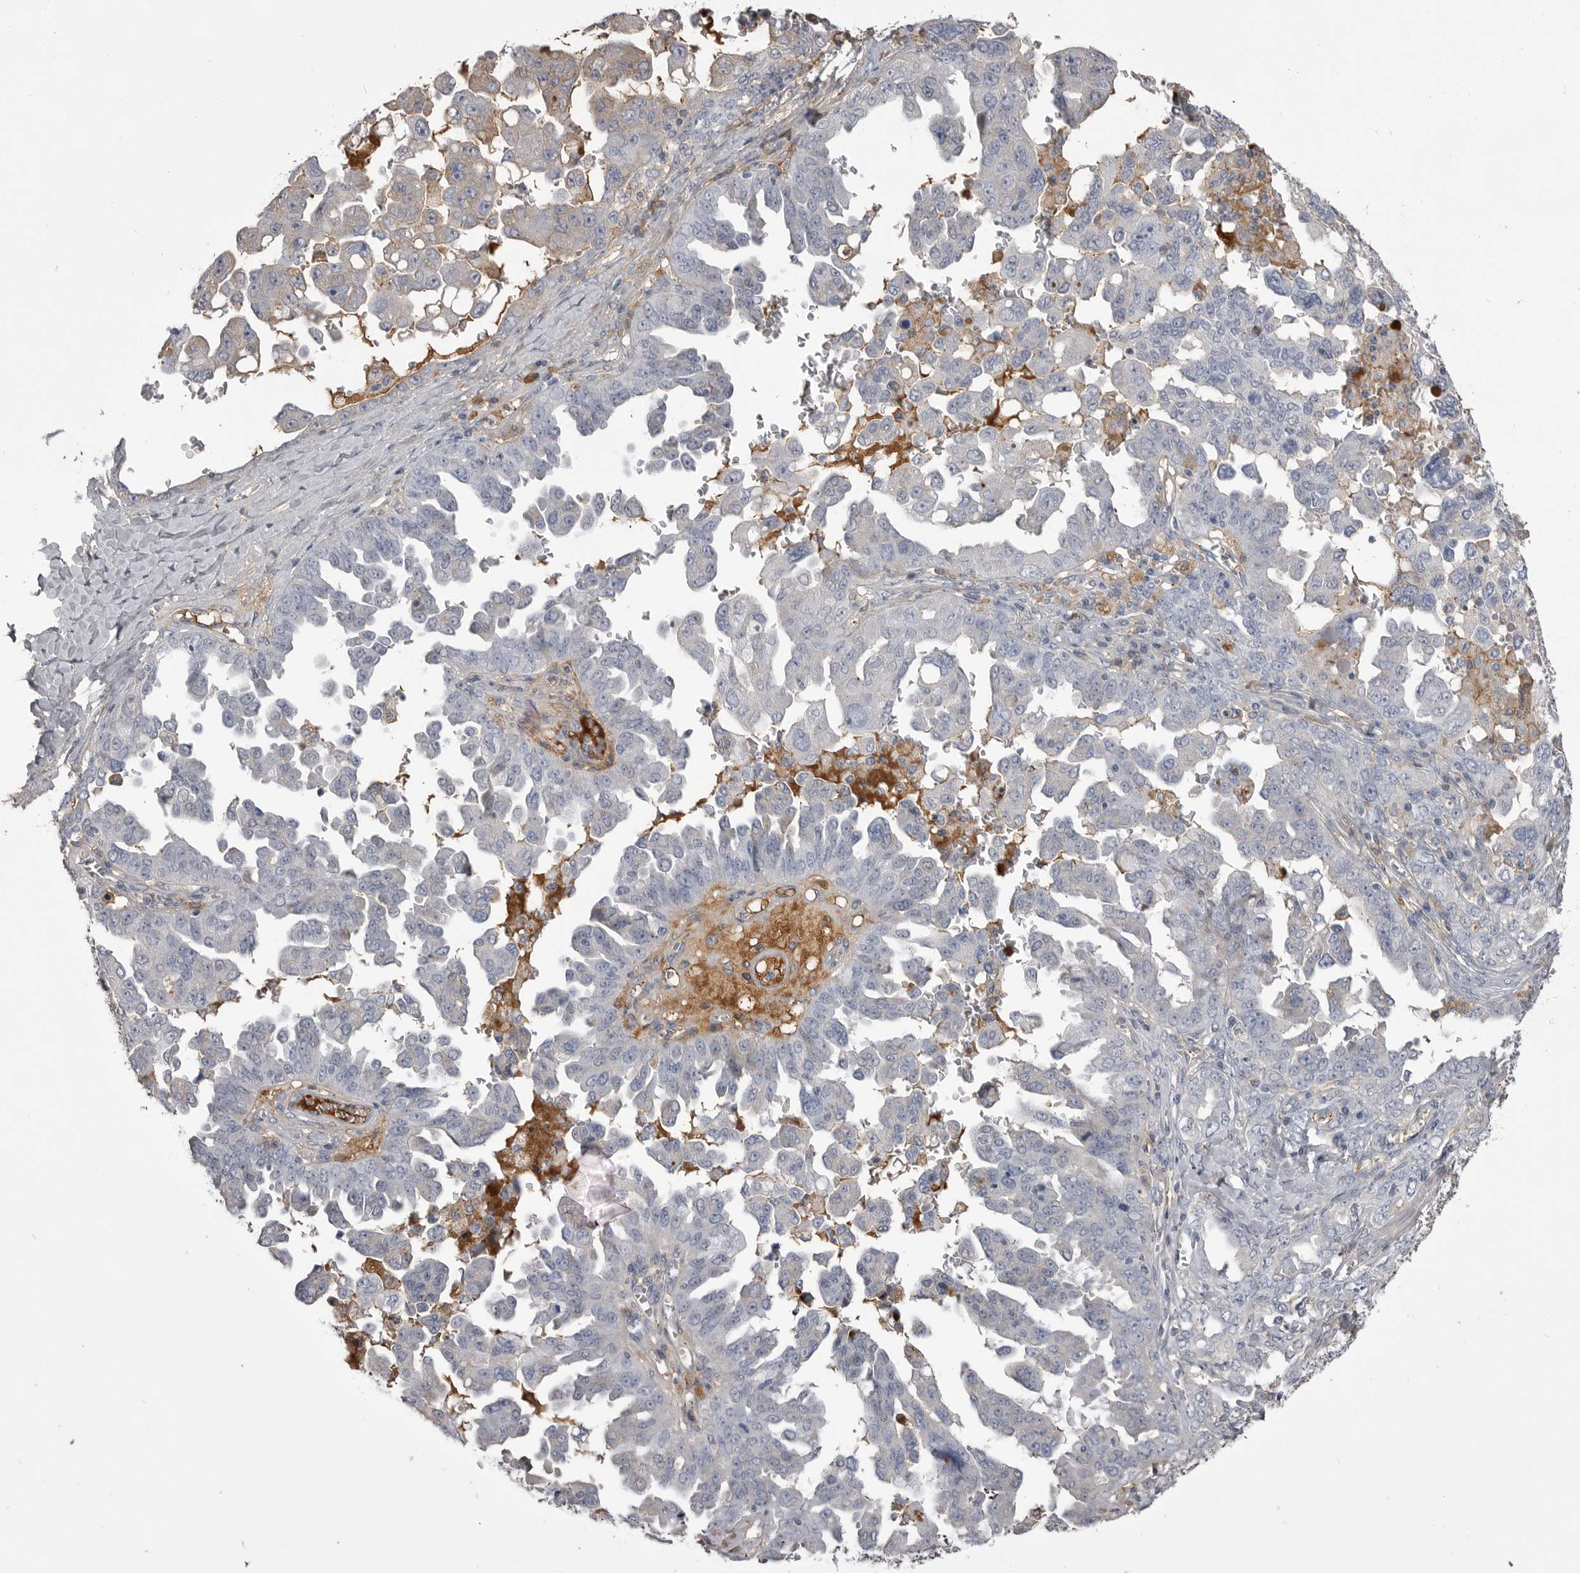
{"staining": {"intensity": "negative", "quantity": "none", "location": "none"}, "tissue": "ovarian cancer", "cell_type": "Tumor cells", "image_type": "cancer", "snomed": [{"axis": "morphology", "description": "Carcinoma, endometroid"}, {"axis": "topography", "description": "Ovary"}], "caption": "A histopathology image of ovarian cancer (endometroid carcinoma) stained for a protein demonstrates no brown staining in tumor cells.", "gene": "AHSG", "patient": {"sex": "female", "age": 62}}